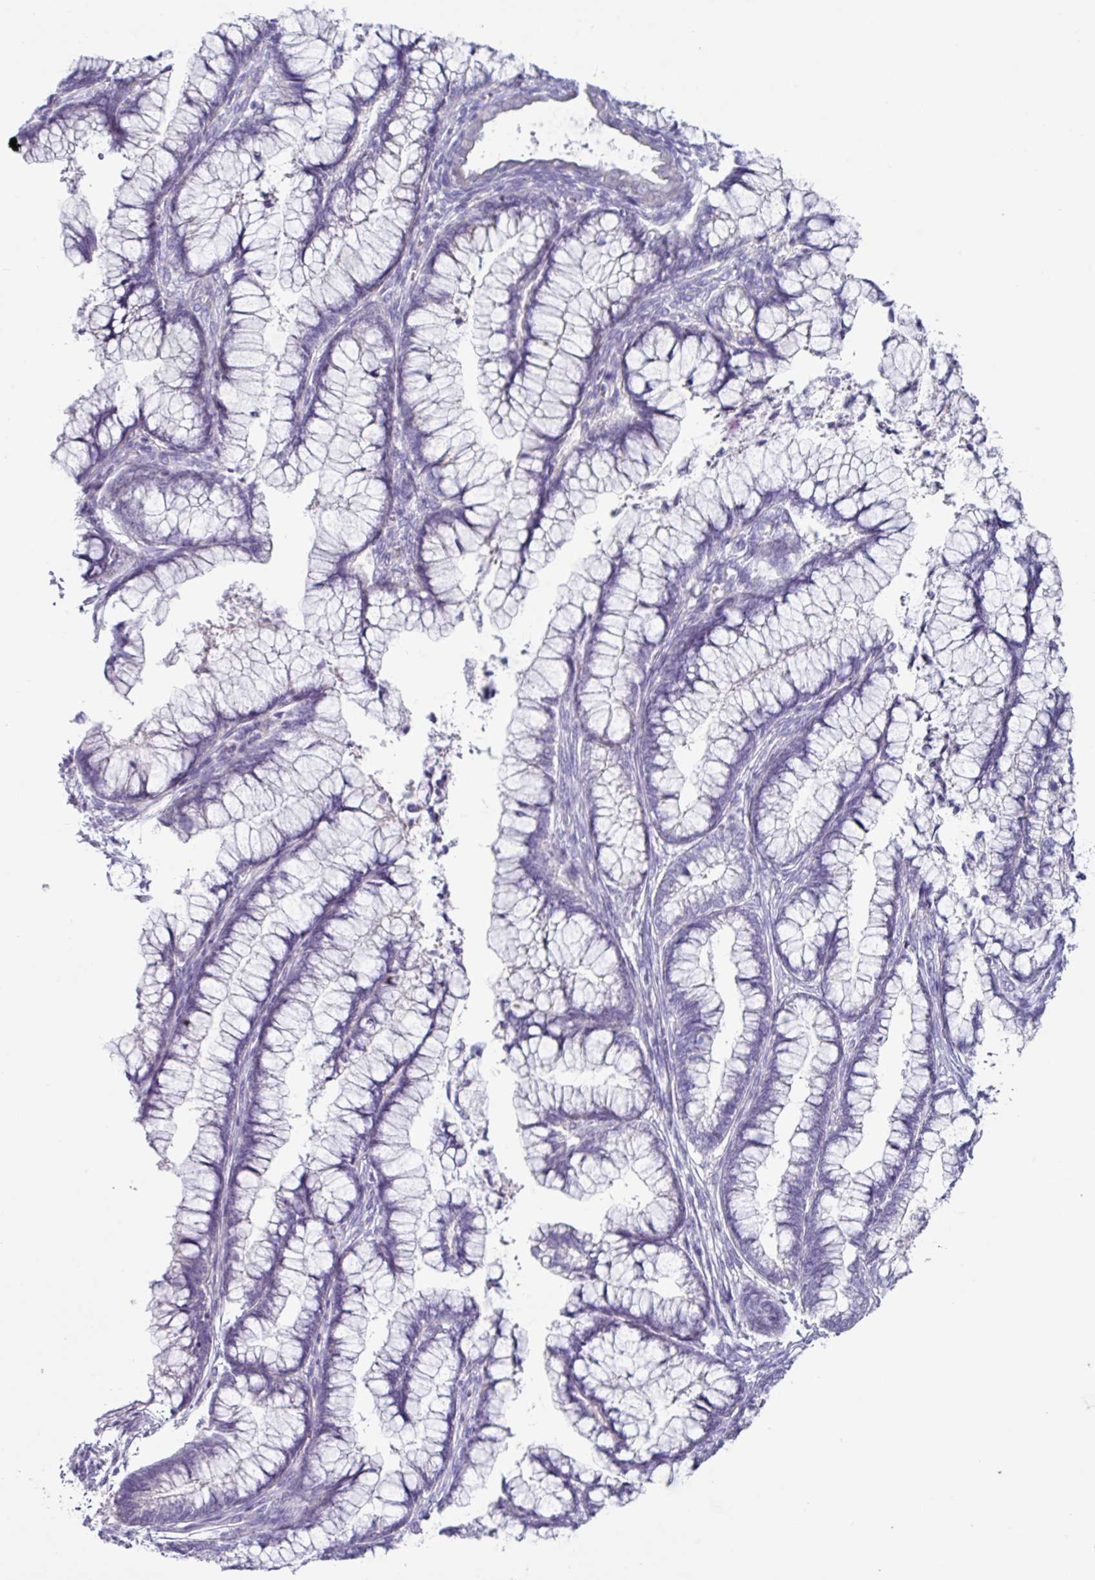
{"staining": {"intensity": "negative", "quantity": "none", "location": "none"}, "tissue": "cervical cancer", "cell_type": "Tumor cells", "image_type": "cancer", "snomed": [{"axis": "morphology", "description": "Adenocarcinoma, NOS"}, {"axis": "topography", "description": "Cervix"}], "caption": "Immunohistochemistry (IHC) histopathology image of cervical cancer (adenocarcinoma) stained for a protein (brown), which exhibits no positivity in tumor cells. (DAB (3,3'-diaminobenzidine) IHC with hematoxylin counter stain).", "gene": "RGS16", "patient": {"sex": "female", "age": 44}}